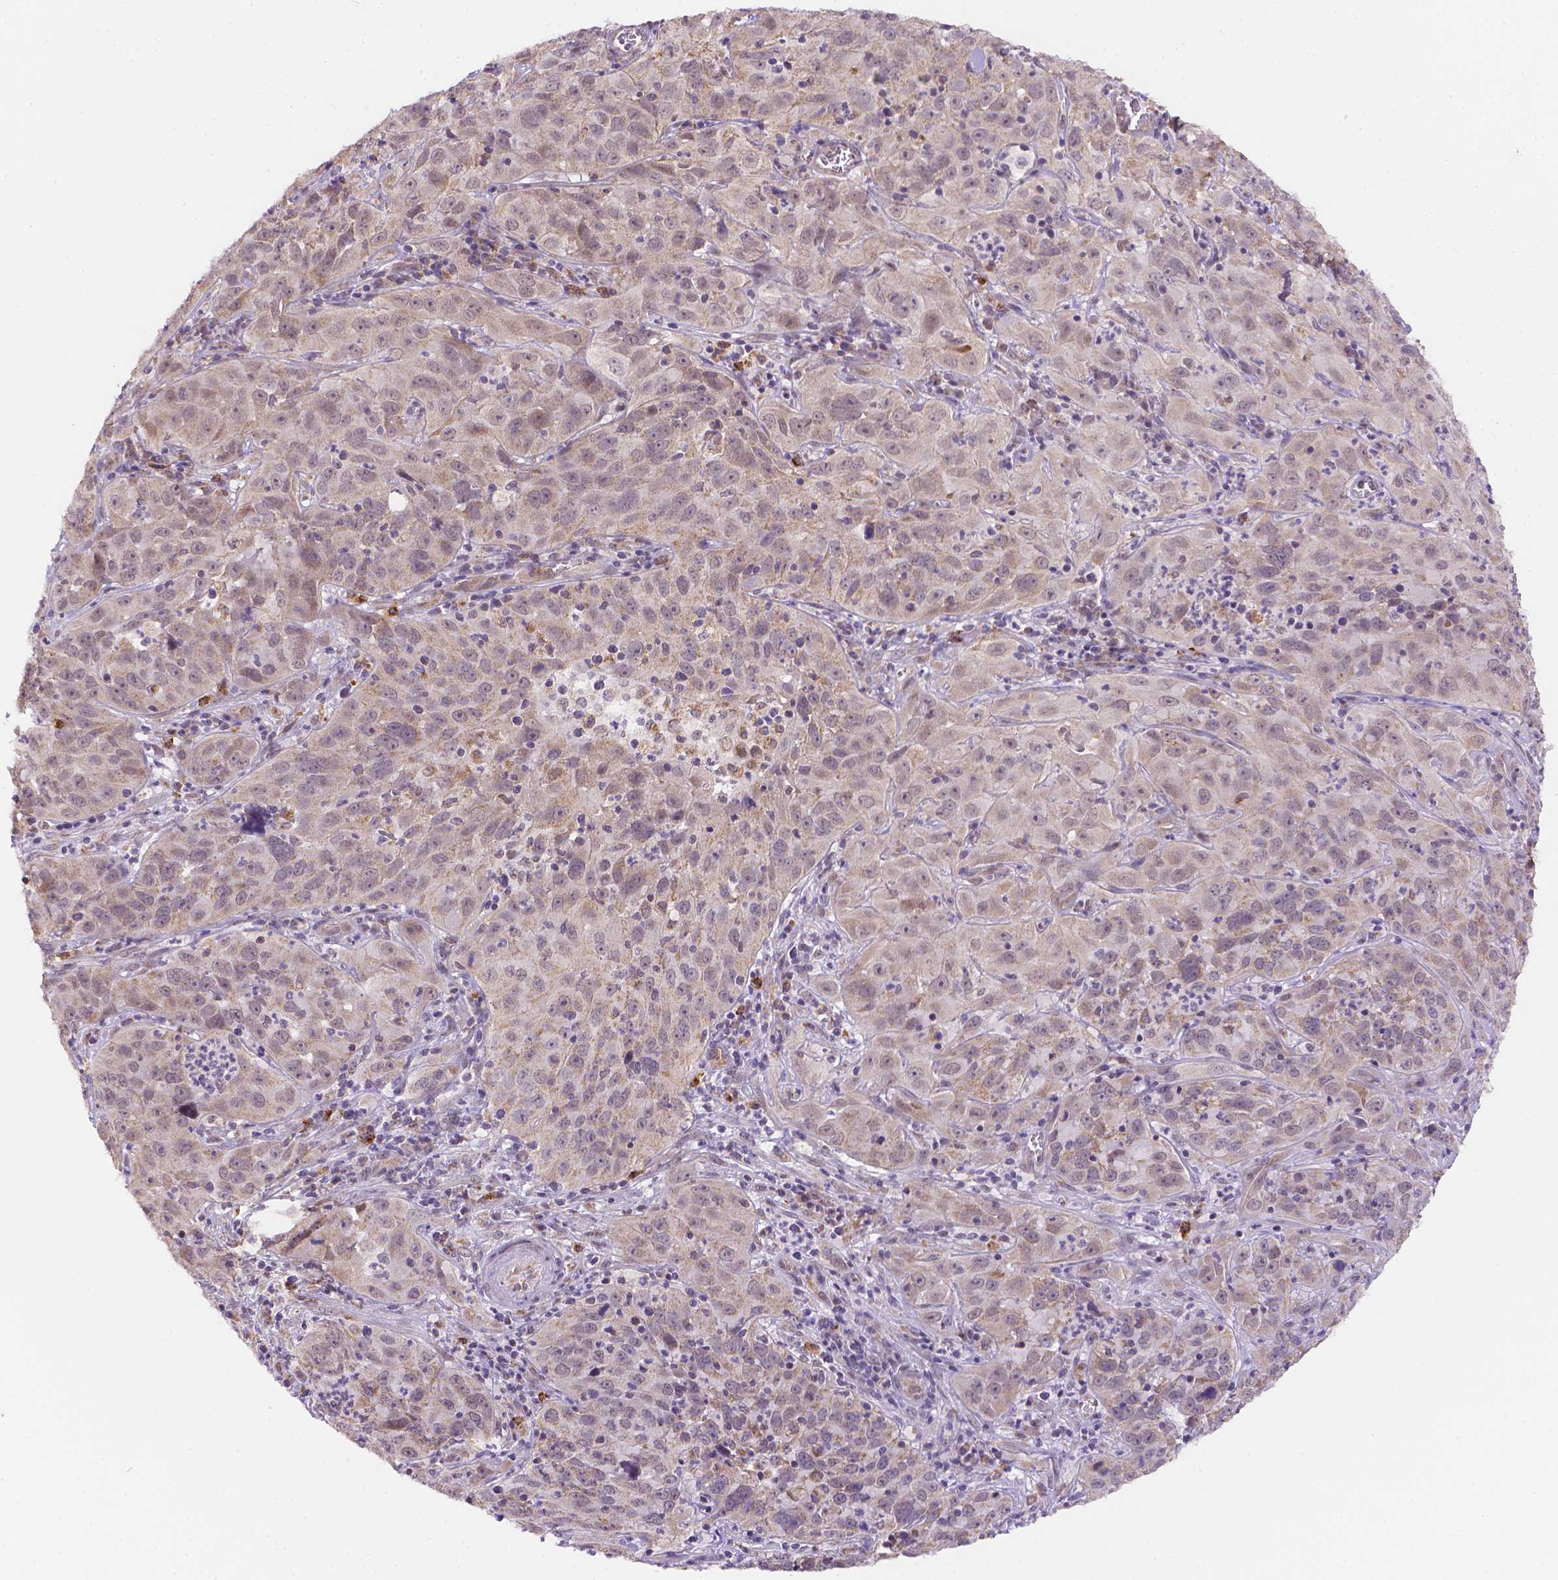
{"staining": {"intensity": "weak", "quantity": "<25%", "location": "cytoplasmic/membranous"}, "tissue": "cervical cancer", "cell_type": "Tumor cells", "image_type": "cancer", "snomed": [{"axis": "morphology", "description": "Squamous cell carcinoma, NOS"}, {"axis": "topography", "description": "Cervix"}], "caption": "A high-resolution histopathology image shows IHC staining of cervical cancer, which demonstrates no significant positivity in tumor cells. (Immunohistochemistry (ihc), brightfield microscopy, high magnification).", "gene": "CYYR1", "patient": {"sex": "female", "age": 32}}